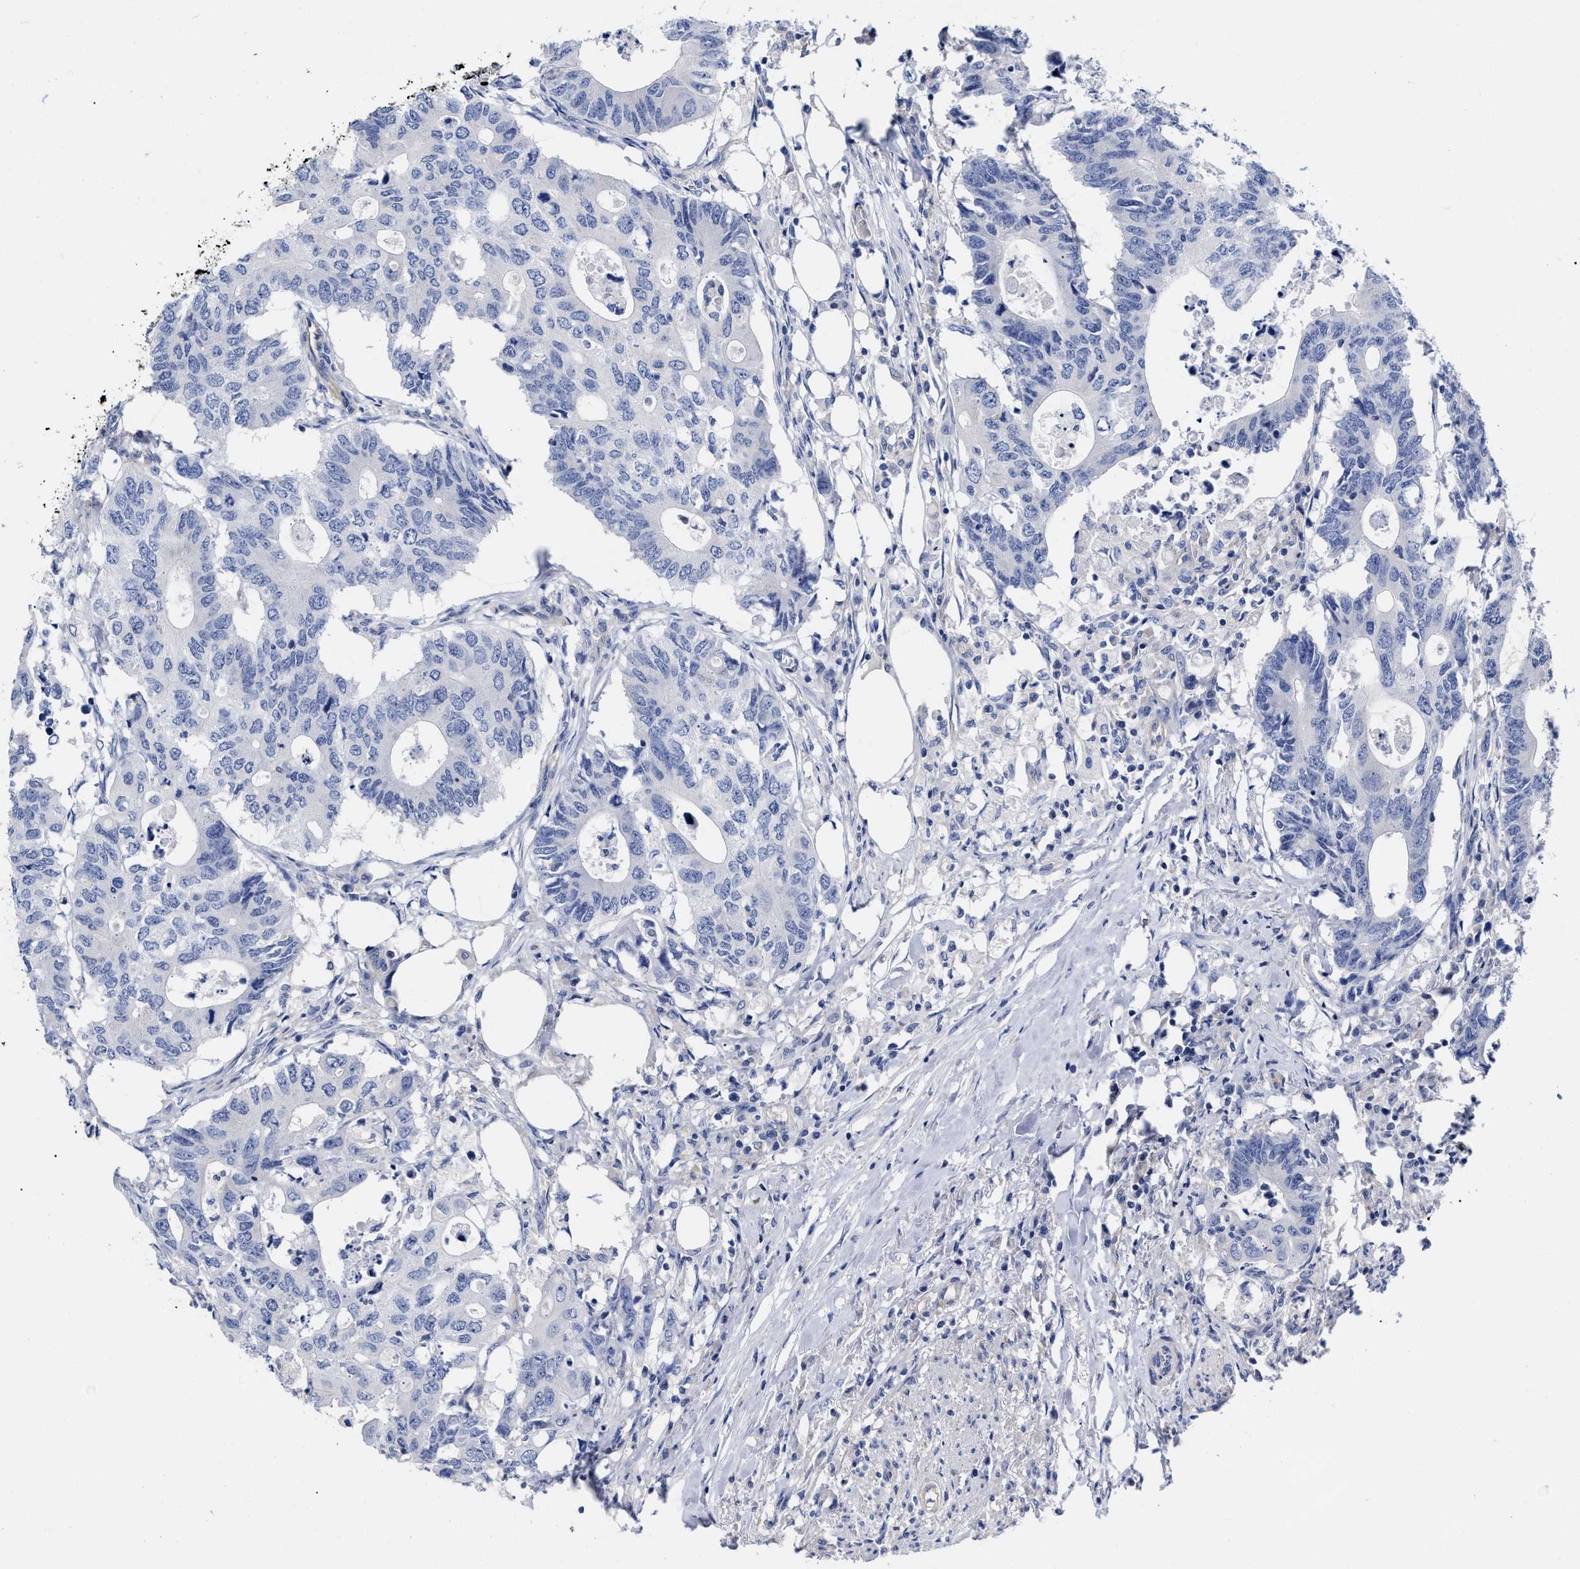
{"staining": {"intensity": "negative", "quantity": "none", "location": "none"}, "tissue": "colorectal cancer", "cell_type": "Tumor cells", "image_type": "cancer", "snomed": [{"axis": "morphology", "description": "Adenocarcinoma, NOS"}, {"axis": "topography", "description": "Colon"}], "caption": "Colorectal adenocarcinoma stained for a protein using IHC shows no positivity tumor cells.", "gene": "IRAG2", "patient": {"sex": "male", "age": 71}}